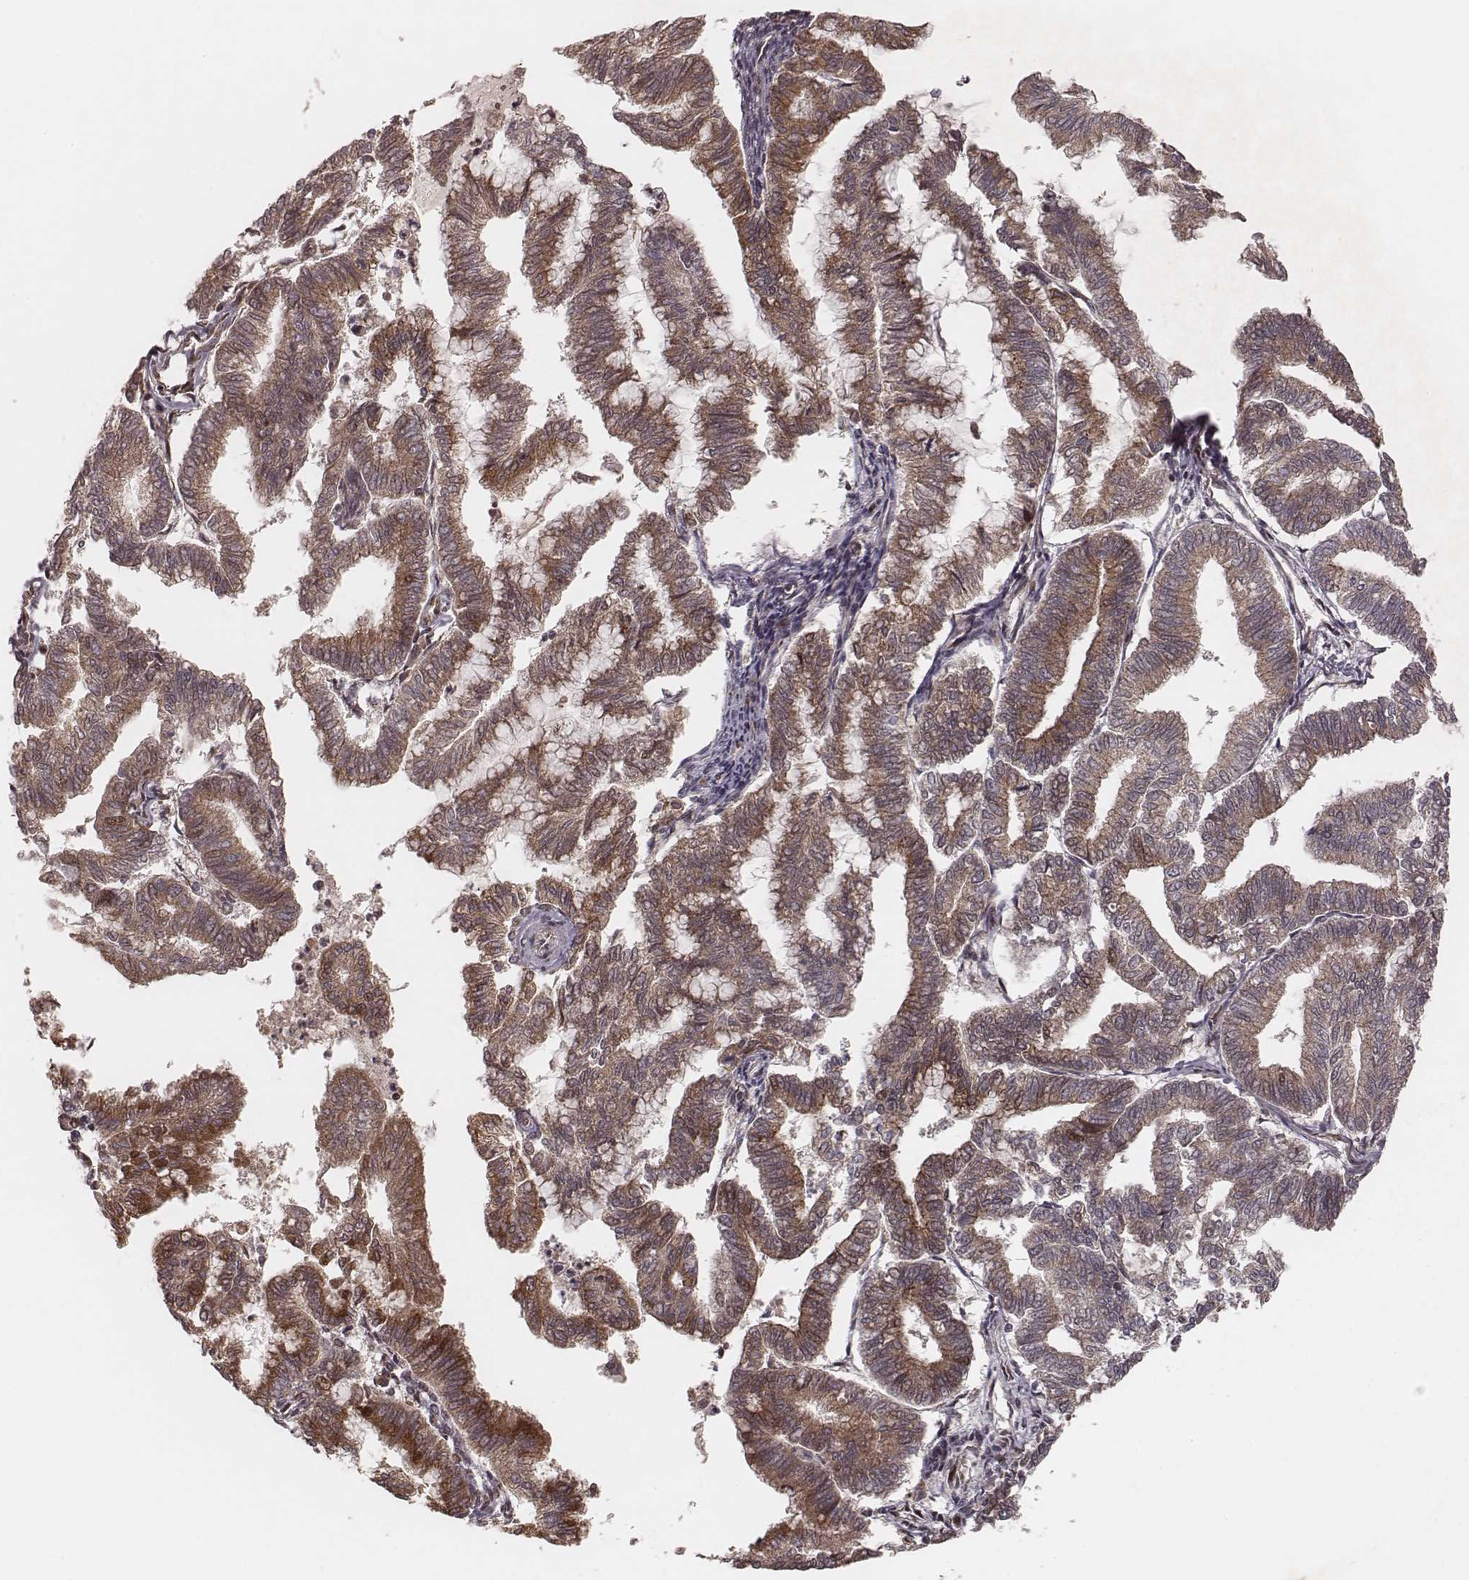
{"staining": {"intensity": "moderate", "quantity": ">75%", "location": "cytoplasmic/membranous"}, "tissue": "endometrial cancer", "cell_type": "Tumor cells", "image_type": "cancer", "snomed": [{"axis": "morphology", "description": "Adenocarcinoma, NOS"}, {"axis": "topography", "description": "Endometrium"}], "caption": "IHC of human endometrial adenocarcinoma reveals medium levels of moderate cytoplasmic/membranous expression in approximately >75% of tumor cells.", "gene": "MYO19", "patient": {"sex": "female", "age": 79}}